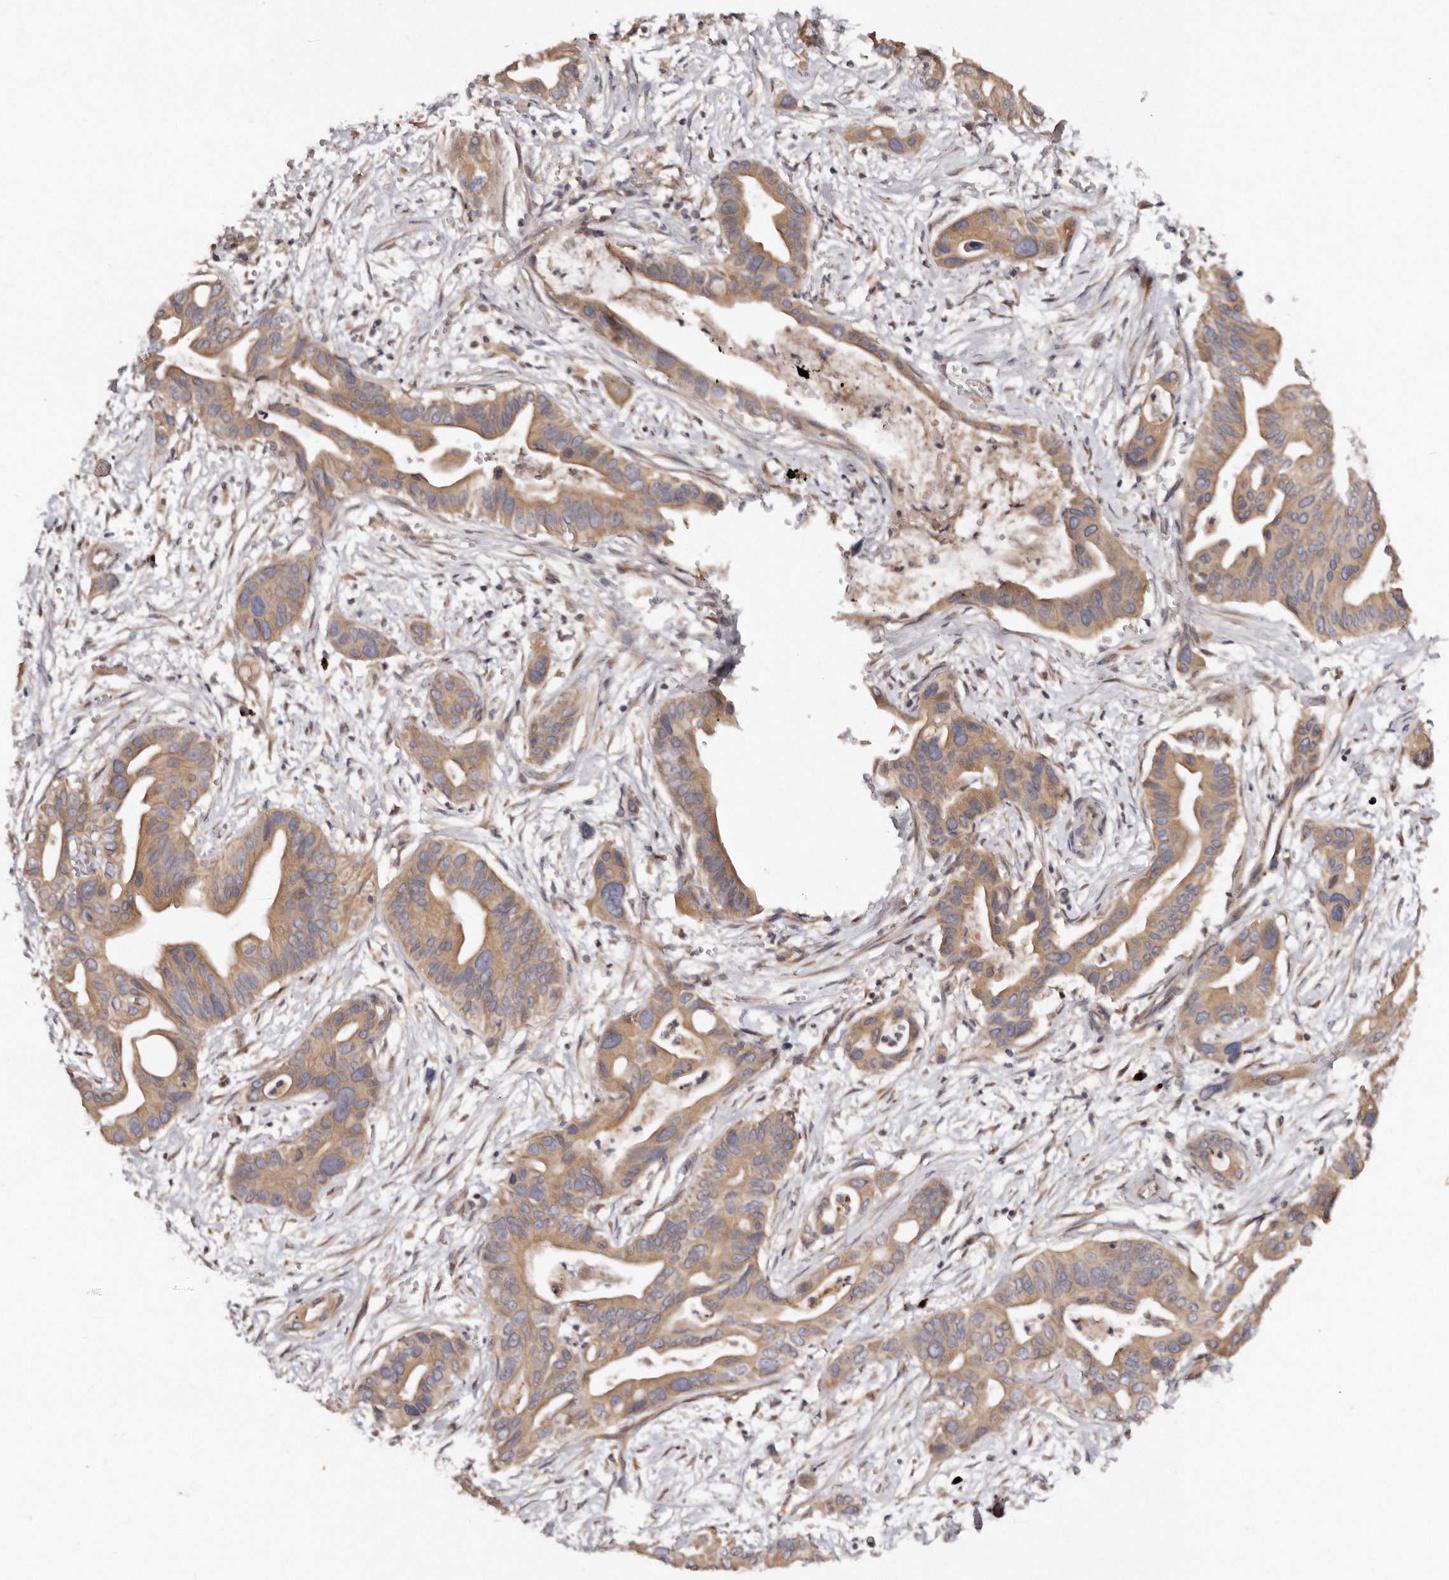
{"staining": {"intensity": "moderate", "quantity": ">75%", "location": "cytoplasmic/membranous"}, "tissue": "pancreatic cancer", "cell_type": "Tumor cells", "image_type": "cancer", "snomed": [{"axis": "morphology", "description": "Adenocarcinoma, NOS"}, {"axis": "topography", "description": "Pancreas"}], "caption": "Immunohistochemistry photomicrograph of pancreatic cancer (adenocarcinoma) stained for a protein (brown), which demonstrates medium levels of moderate cytoplasmic/membranous expression in about >75% of tumor cells.", "gene": "DACT2", "patient": {"sex": "male", "age": 66}}